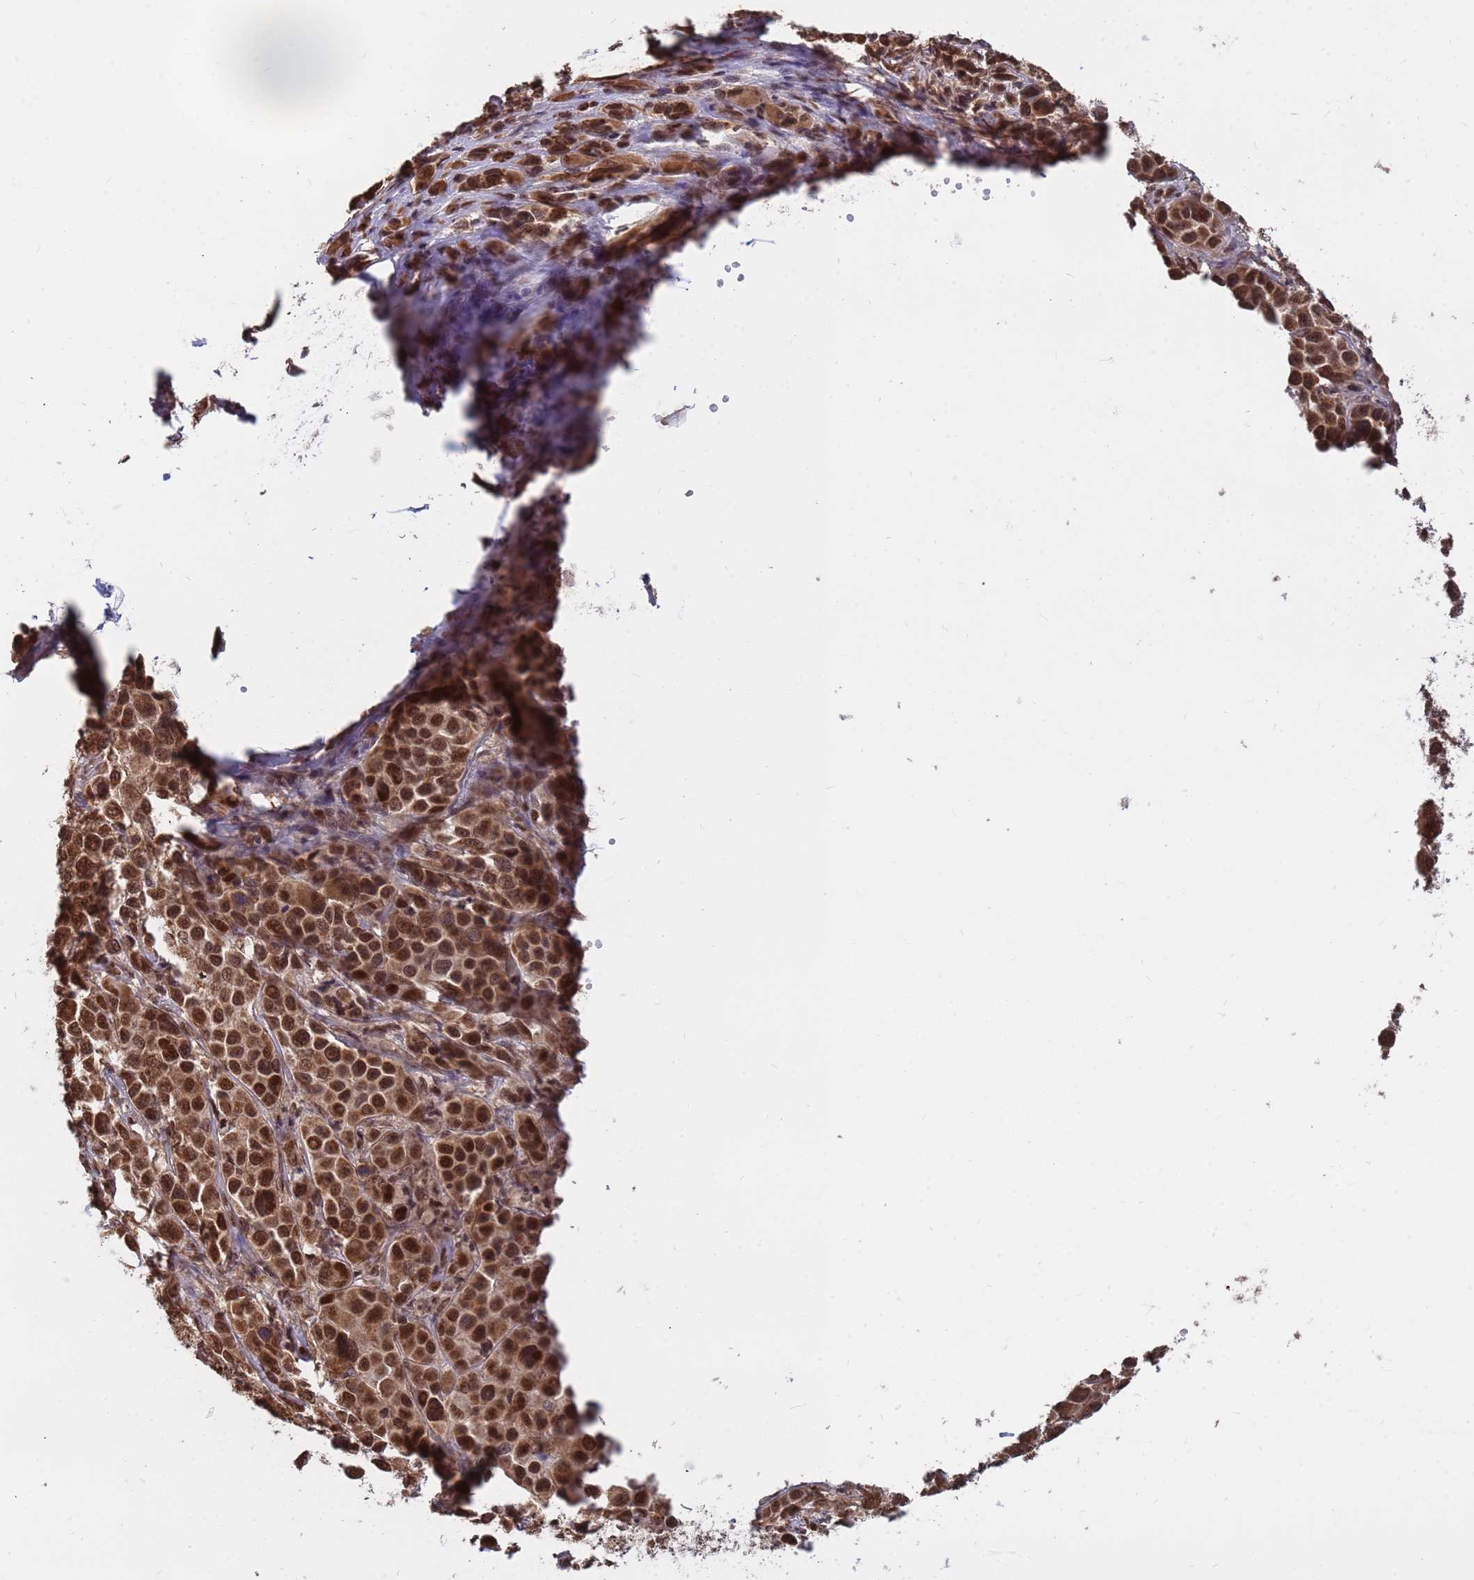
{"staining": {"intensity": "strong", "quantity": ">75%", "location": "cytoplasmic/membranous,nuclear"}, "tissue": "melanoma", "cell_type": "Tumor cells", "image_type": "cancer", "snomed": [{"axis": "morphology", "description": "Malignant melanoma, NOS"}, {"axis": "topography", "description": "Skin of trunk"}], "caption": "High-power microscopy captured an immunohistochemistry (IHC) image of melanoma, revealing strong cytoplasmic/membranous and nuclear expression in about >75% of tumor cells.", "gene": "DENND2B", "patient": {"sex": "male", "age": 71}}